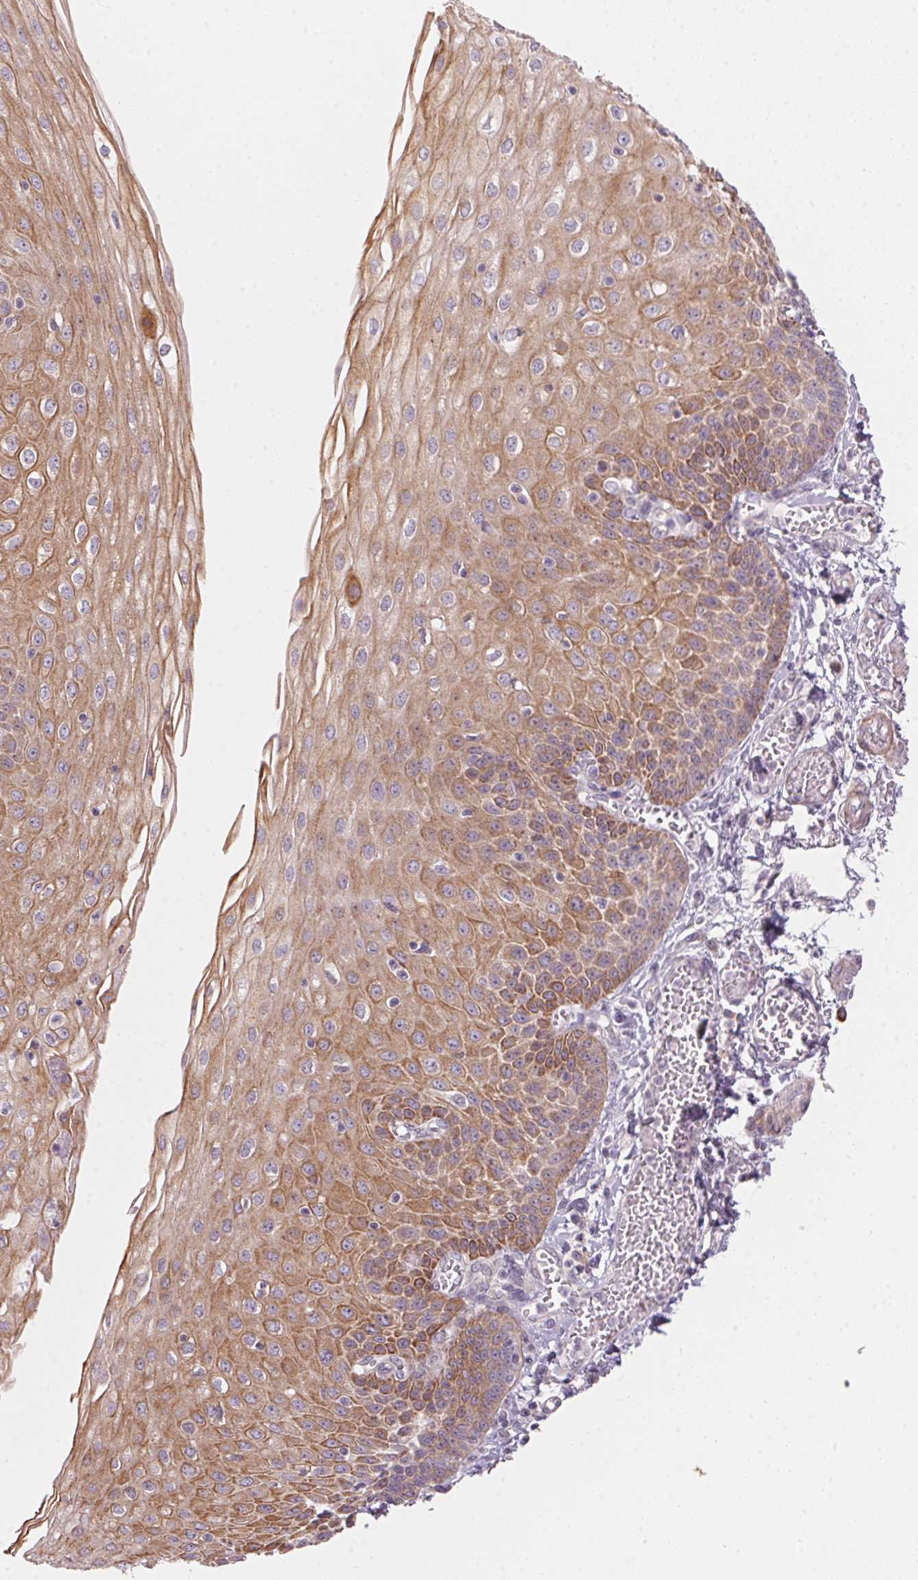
{"staining": {"intensity": "moderate", "quantity": ">75%", "location": "cytoplasmic/membranous"}, "tissue": "esophagus", "cell_type": "Squamous epithelial cells", "image_type": "normal", "snomed": [{"axis": "morphology", "description": "Normal tissue, NOS"}, {"axis": "morphology", "description": "Adenocarcinoma, NOS"}, {"axis": "topography", "description": "Esophagus"}], "caption": "Immunohistochemical staining of benign esophagus demonstrates moderate cytoplasmic/membranous protein positivity in about >75% of squamous epithelial cells. Nuclei are stained in blue.", "gene": "BLOC1S2", "patient": {"sex": "male", "age": 81}}